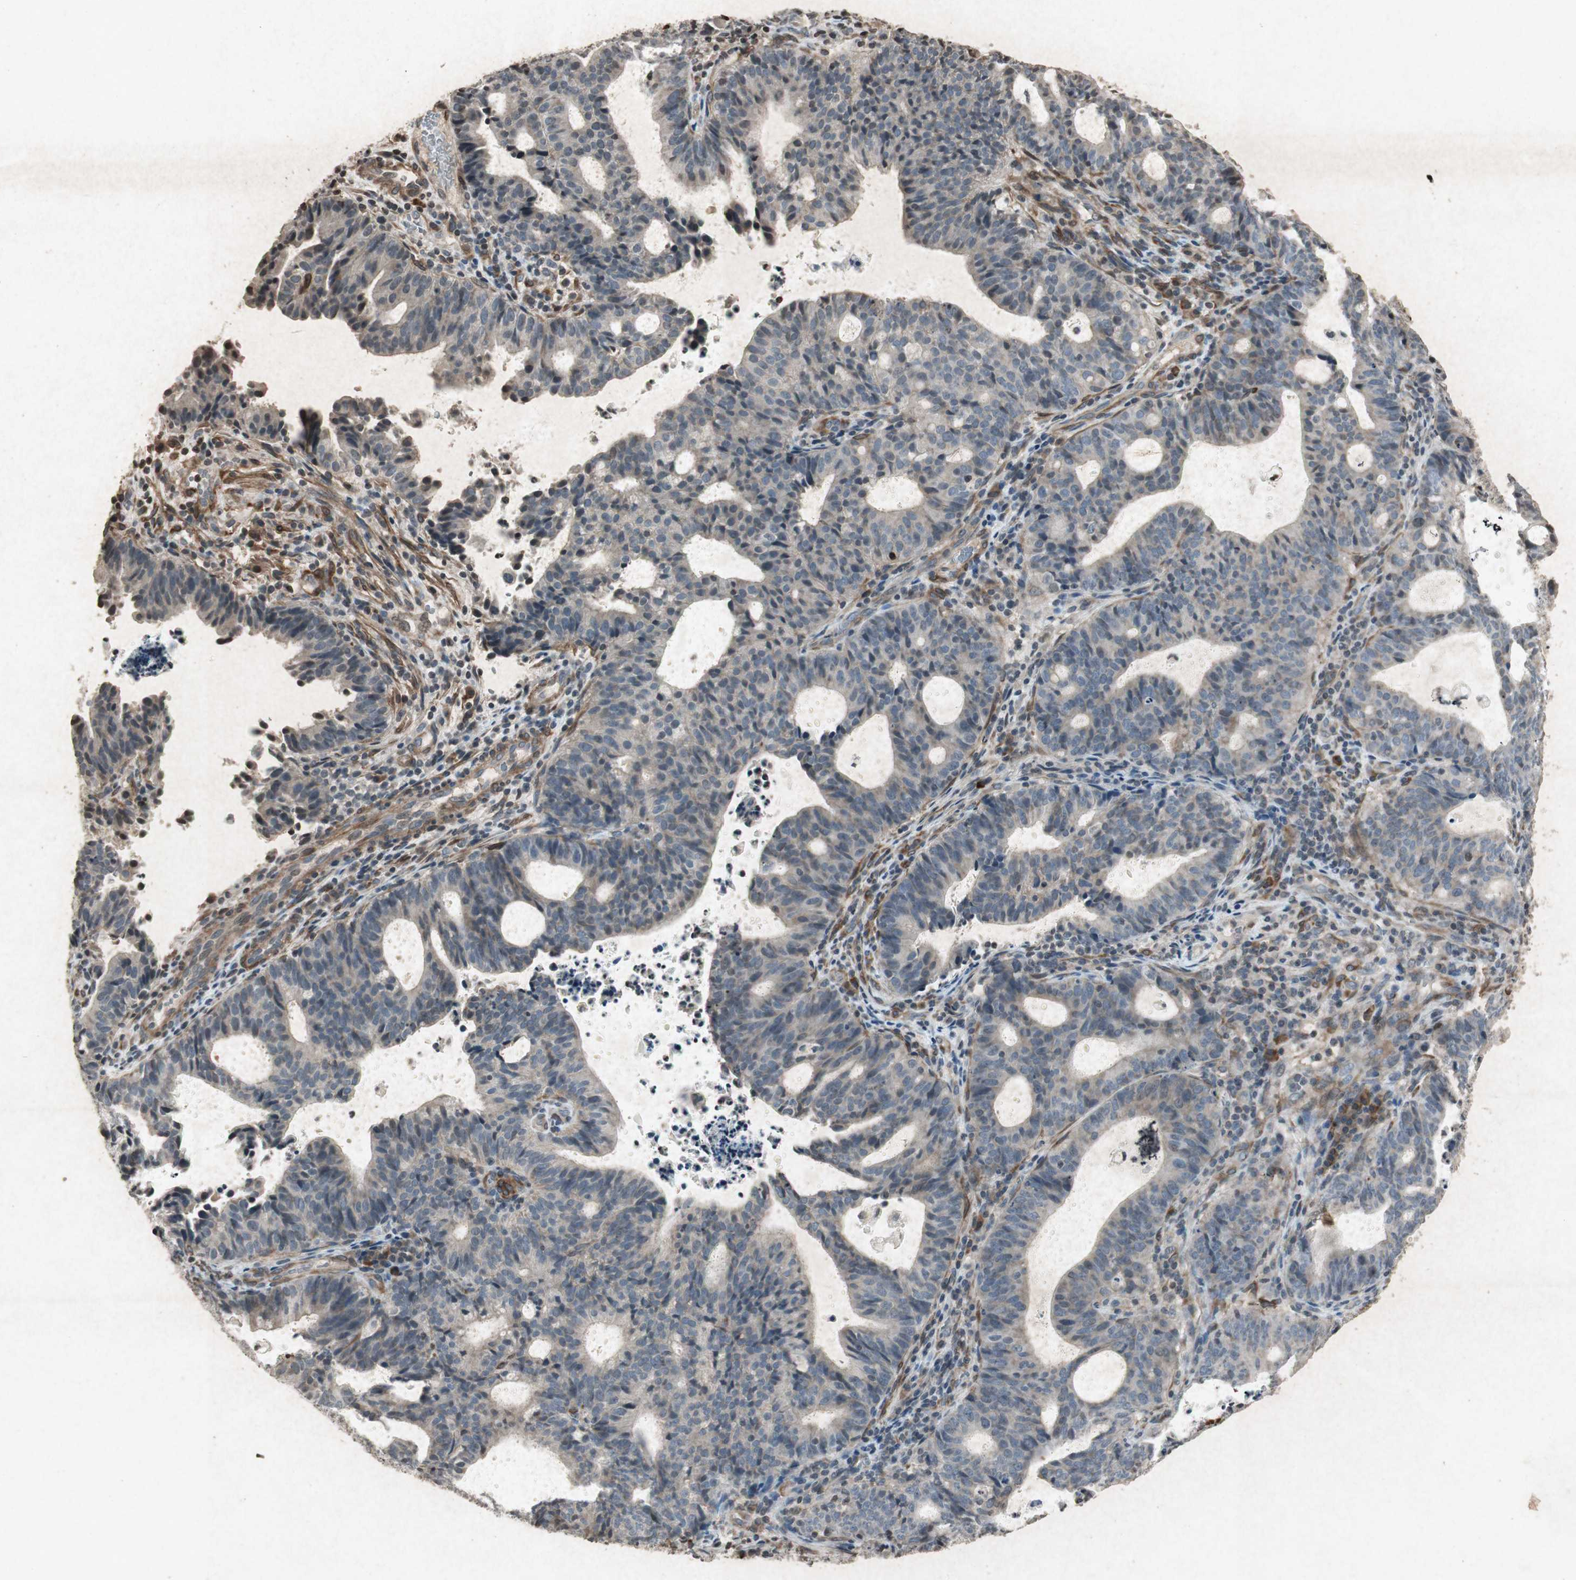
{"staining": {"intensity": "negative", "quantity": "none", "location": "none"}, "tissue": "endometrial cancer", "cell_type": "Tumor cells", "image_type": "cancer", "snomed": [{"axis": "morphology", "description": "Adenocarcinoma, NOS"}, {"axis": "topography", "description": "Uterus"}], "caption": "Immunohistochemistry (IHC) histopathology image of neoplastic tissue: human adenocarcinoma (endometrial) stained with DAB reveals no significant protein positivity in tumor cells.", "gene": "PRKG1", "patient": {"sex": "female", "age": 83}}